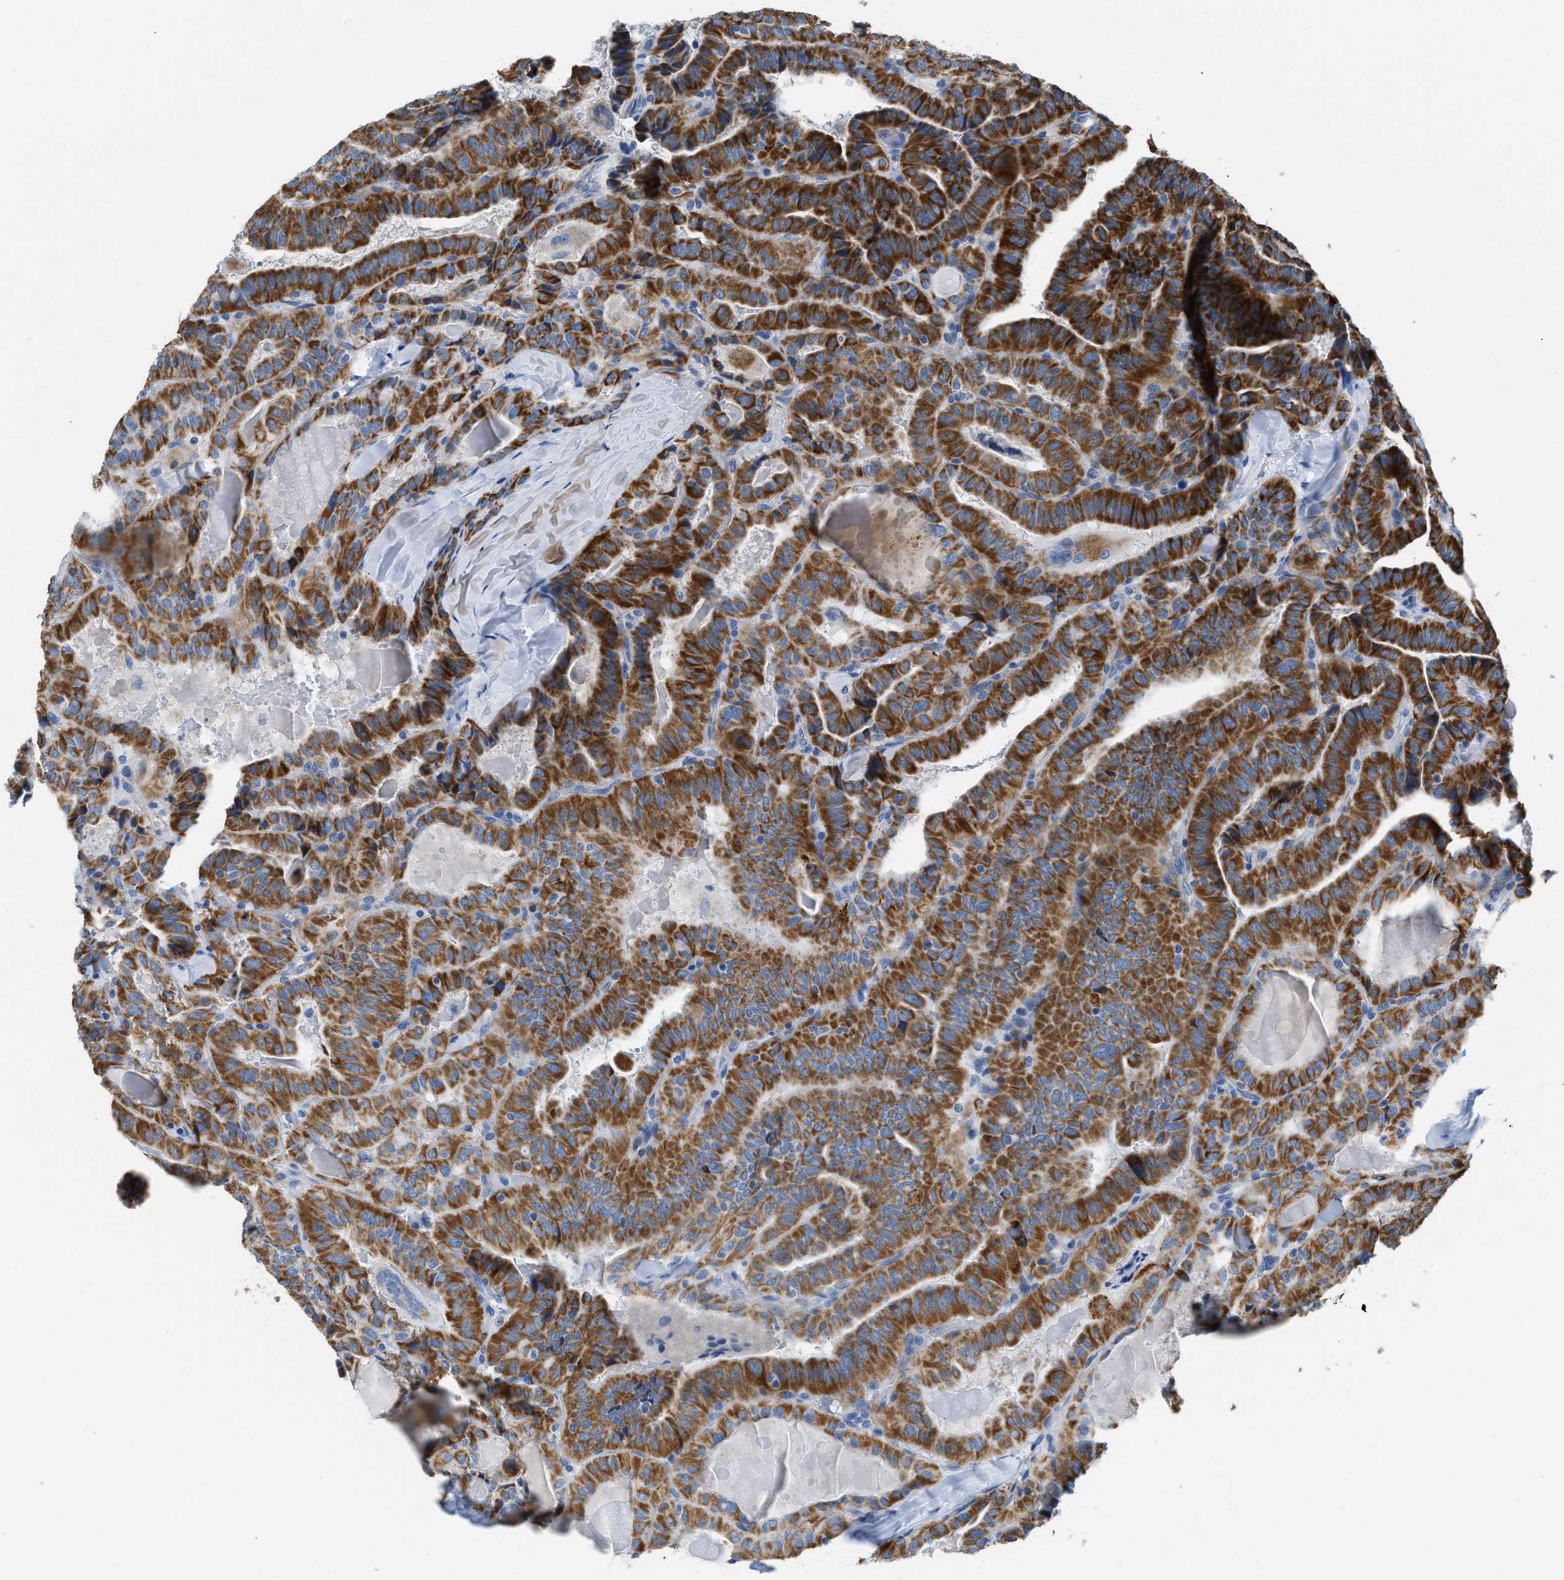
{"staining": {"intensity": "strong", "quantity": ">75%", "location": "cytoplasmic/membranous"}, "tissue": "thyroid cancer", "cell_type": "Tumor cells", "image_type": "cancer", "snomed": [{"axis": "morphology", "description": "Papillary adenocarcinoma, NOS"}, {"axis": "topography", "description": "Thyroid gland"}], "caption": "Immunohistochemical staining of thyroid papillary adenocarcinoma demonstrates high levels of strong cytoplasmic/membranous protein expression in about >75% of tumor cells. (Brightfield microscopy of DAB IHC at high magnification).", "gene": "SLC25A13", "patient": {"sex": "male", "age": 77}}